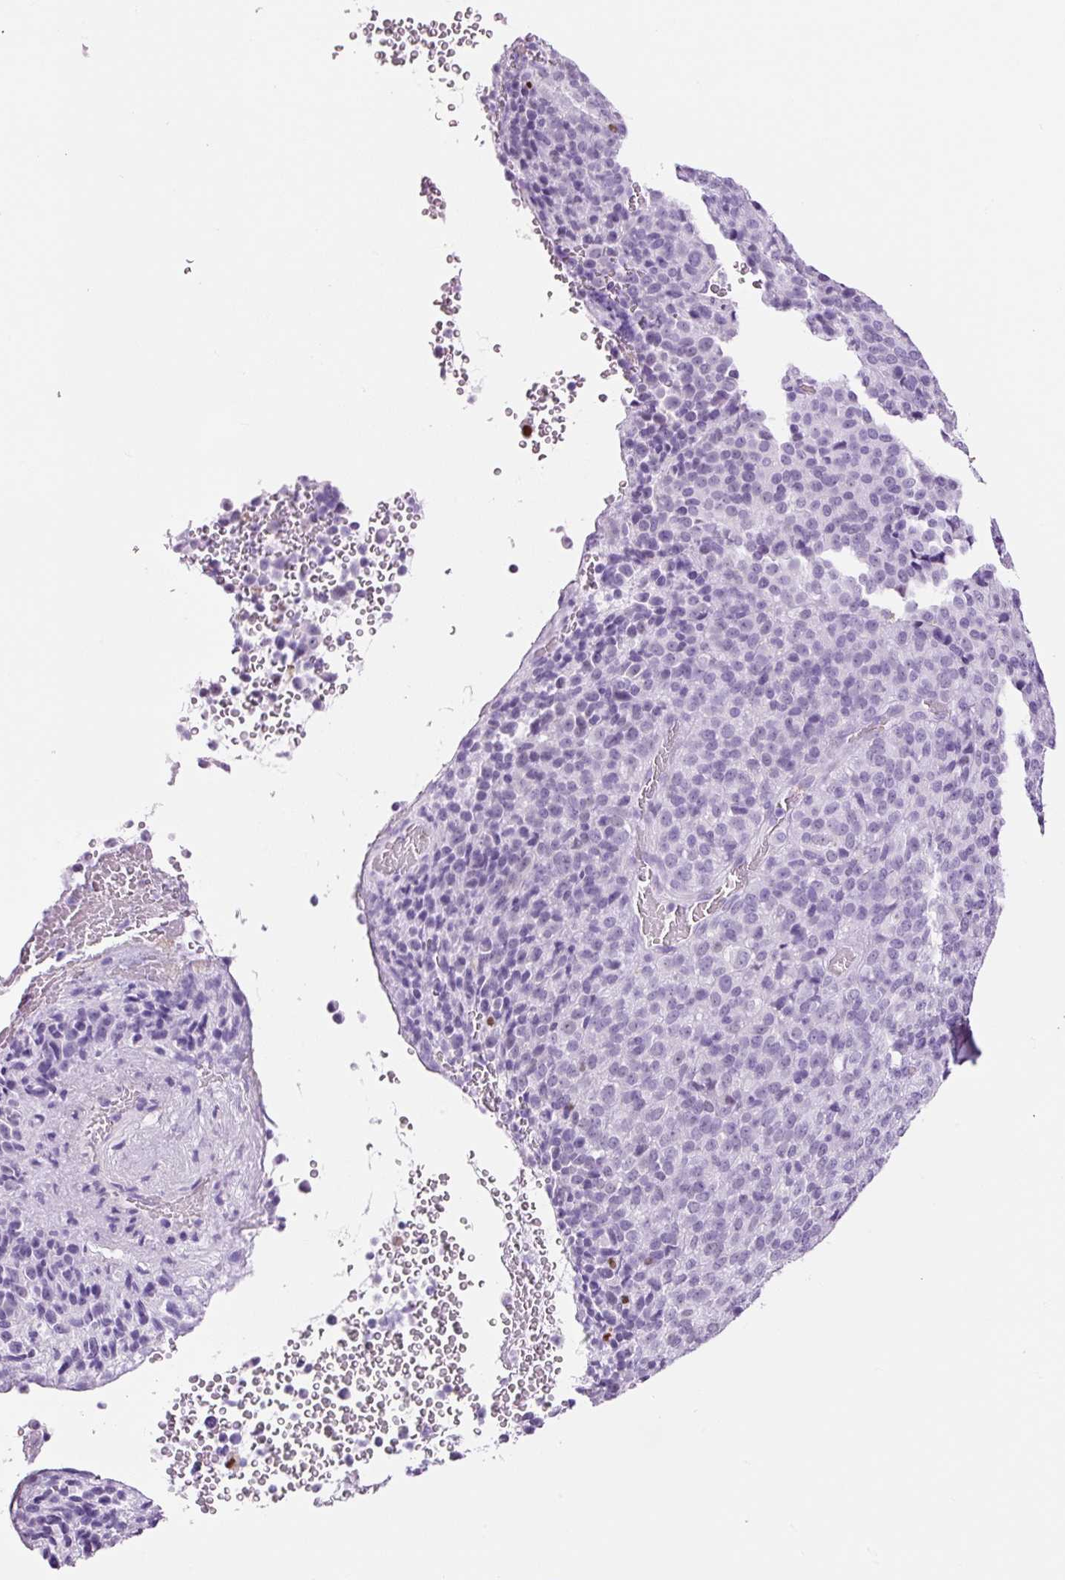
{"staining": {"intensity": "negative", "quantity": "none", "location": "none"}, "tissue": "melanoma", "cell_type": "Tumor cells", "image_type": "cancer", "snomed": [{"axis": "morphology", "description": "Malignant melanoma, Metastatic site"}, {"axis": "topography", "description": "Brain"}], "caption": "This is a micrograph of IHC staining of malignant melanoma (metastatic site), which shows no positivity in tumor cells. (DAB immunohistochemistry (IHC), high magnification).", "gene": "ADSS1", "patient": {"sex": "female", "age": 56}}